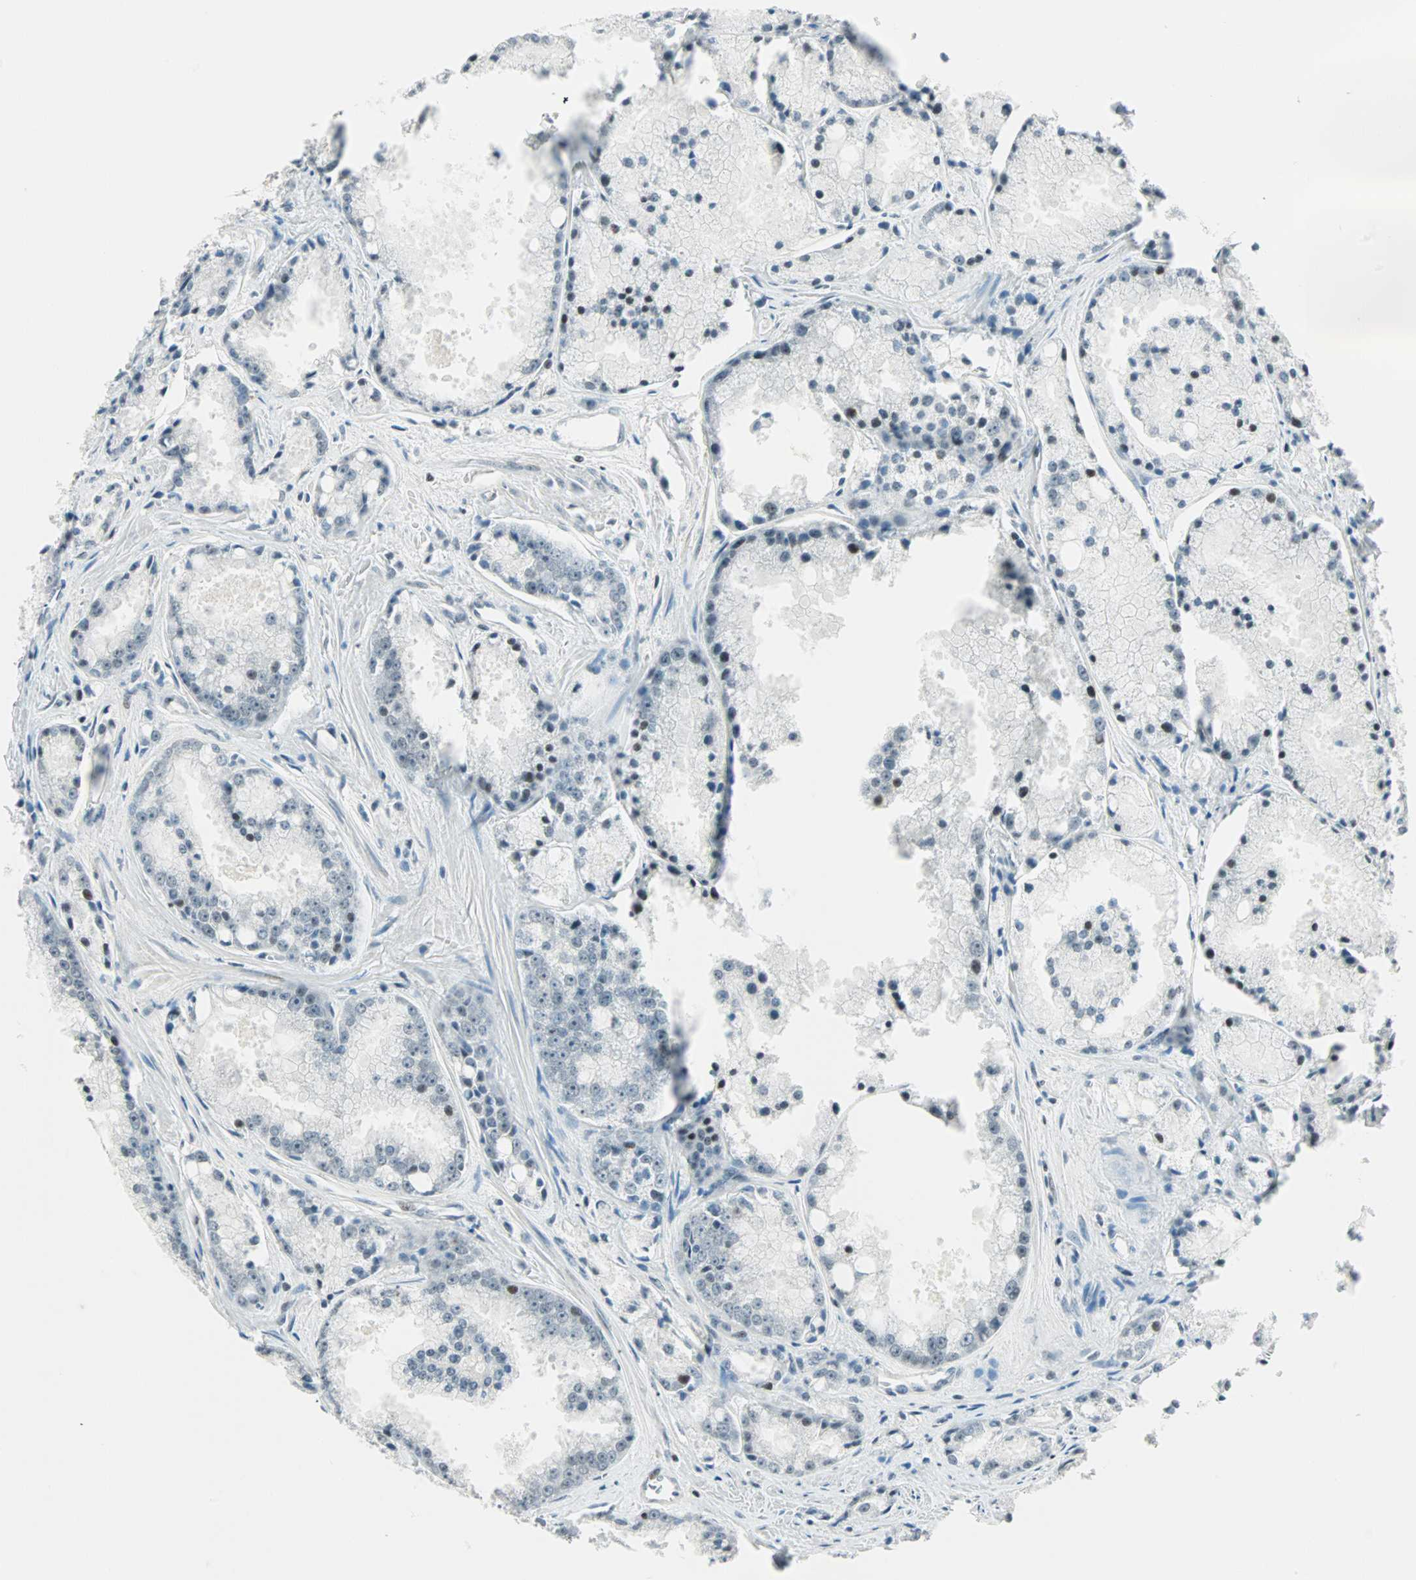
{"staining": {"intensity": "weak", "quantity": "<25%", "location": "nuclear"}, "tissue": "prostate cancer", "cell_type": "Tumor cells", "image_type": "cancer", "snomed": [{"axis": "morphology", "description": "Adenocarcinoma, Low grade"}, {"axis": "topography", "description": "Prostate"}], "caption": "This is an immunohistochemistry (IHC) image of human prostate cancer (adenocarcinoma (low-grade)). There is no positivity in tumor cells.", "gene": "SIN3A", "patient": {"sex": "male", "age": 64}}